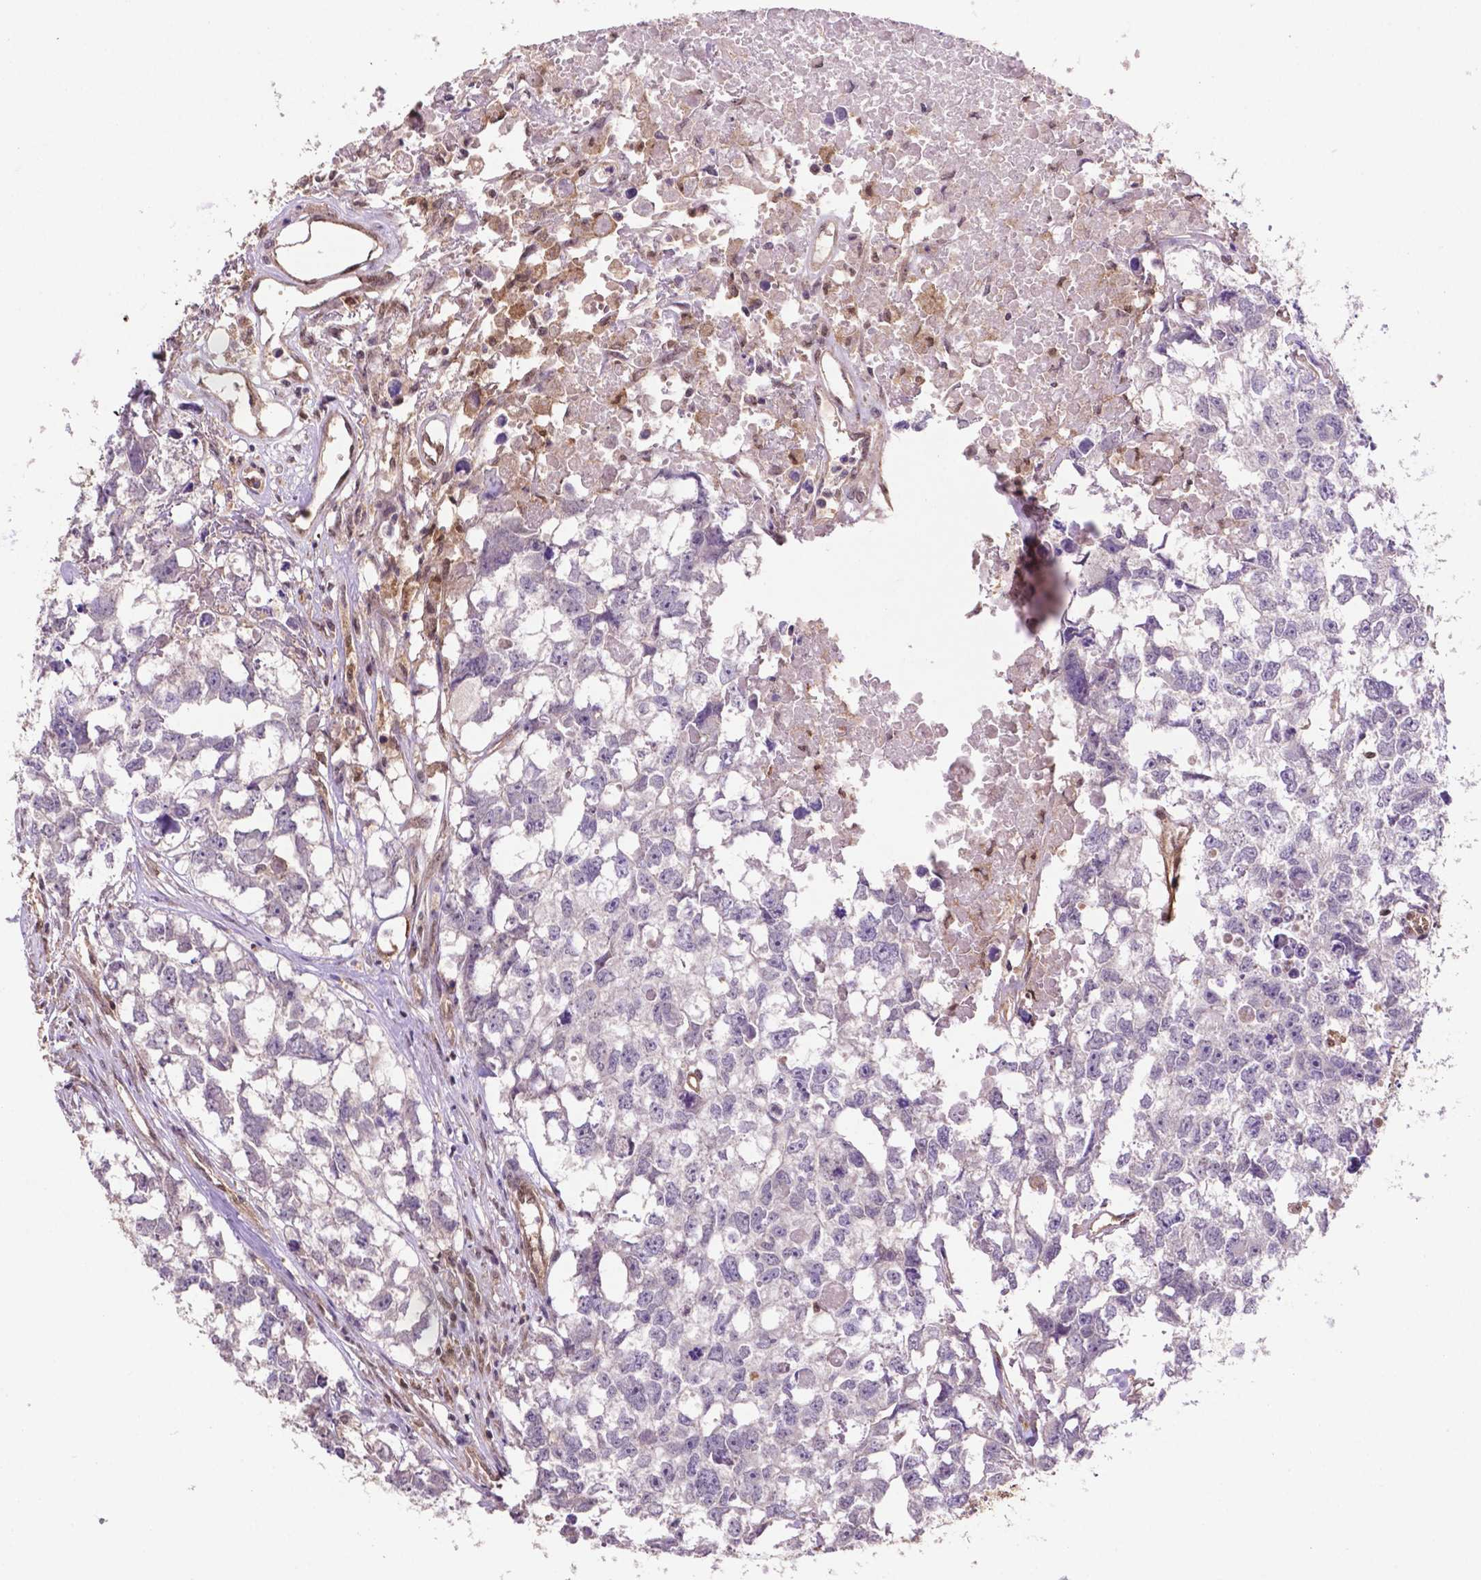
{"staining": {"intensity": "negative", "quantity": "none", "location": "none"}, "tissue": "testis cancer", "cell_type": "Tumor cells", "image_type": "cancer", "snomed": [{"axis": "morphology", "description": "Carcinoma, Embryonal, NOS"}, {"axis": "morphology", "description": "Teratoma, malignant, NOS"}, {"axis": "topography", "description": "Testis"}], "caption": "High power microscopy photomicrograph of an immunohistochemistry (IHC) image of testis cancer, revealing no significant positivity in tumor cells. The staining is performed using DAB brown chromogen with nuclei counter-stained in using hematoxylin.", "gene": "UBE2L6", "patient": {"sex": "male", "age": 44}}